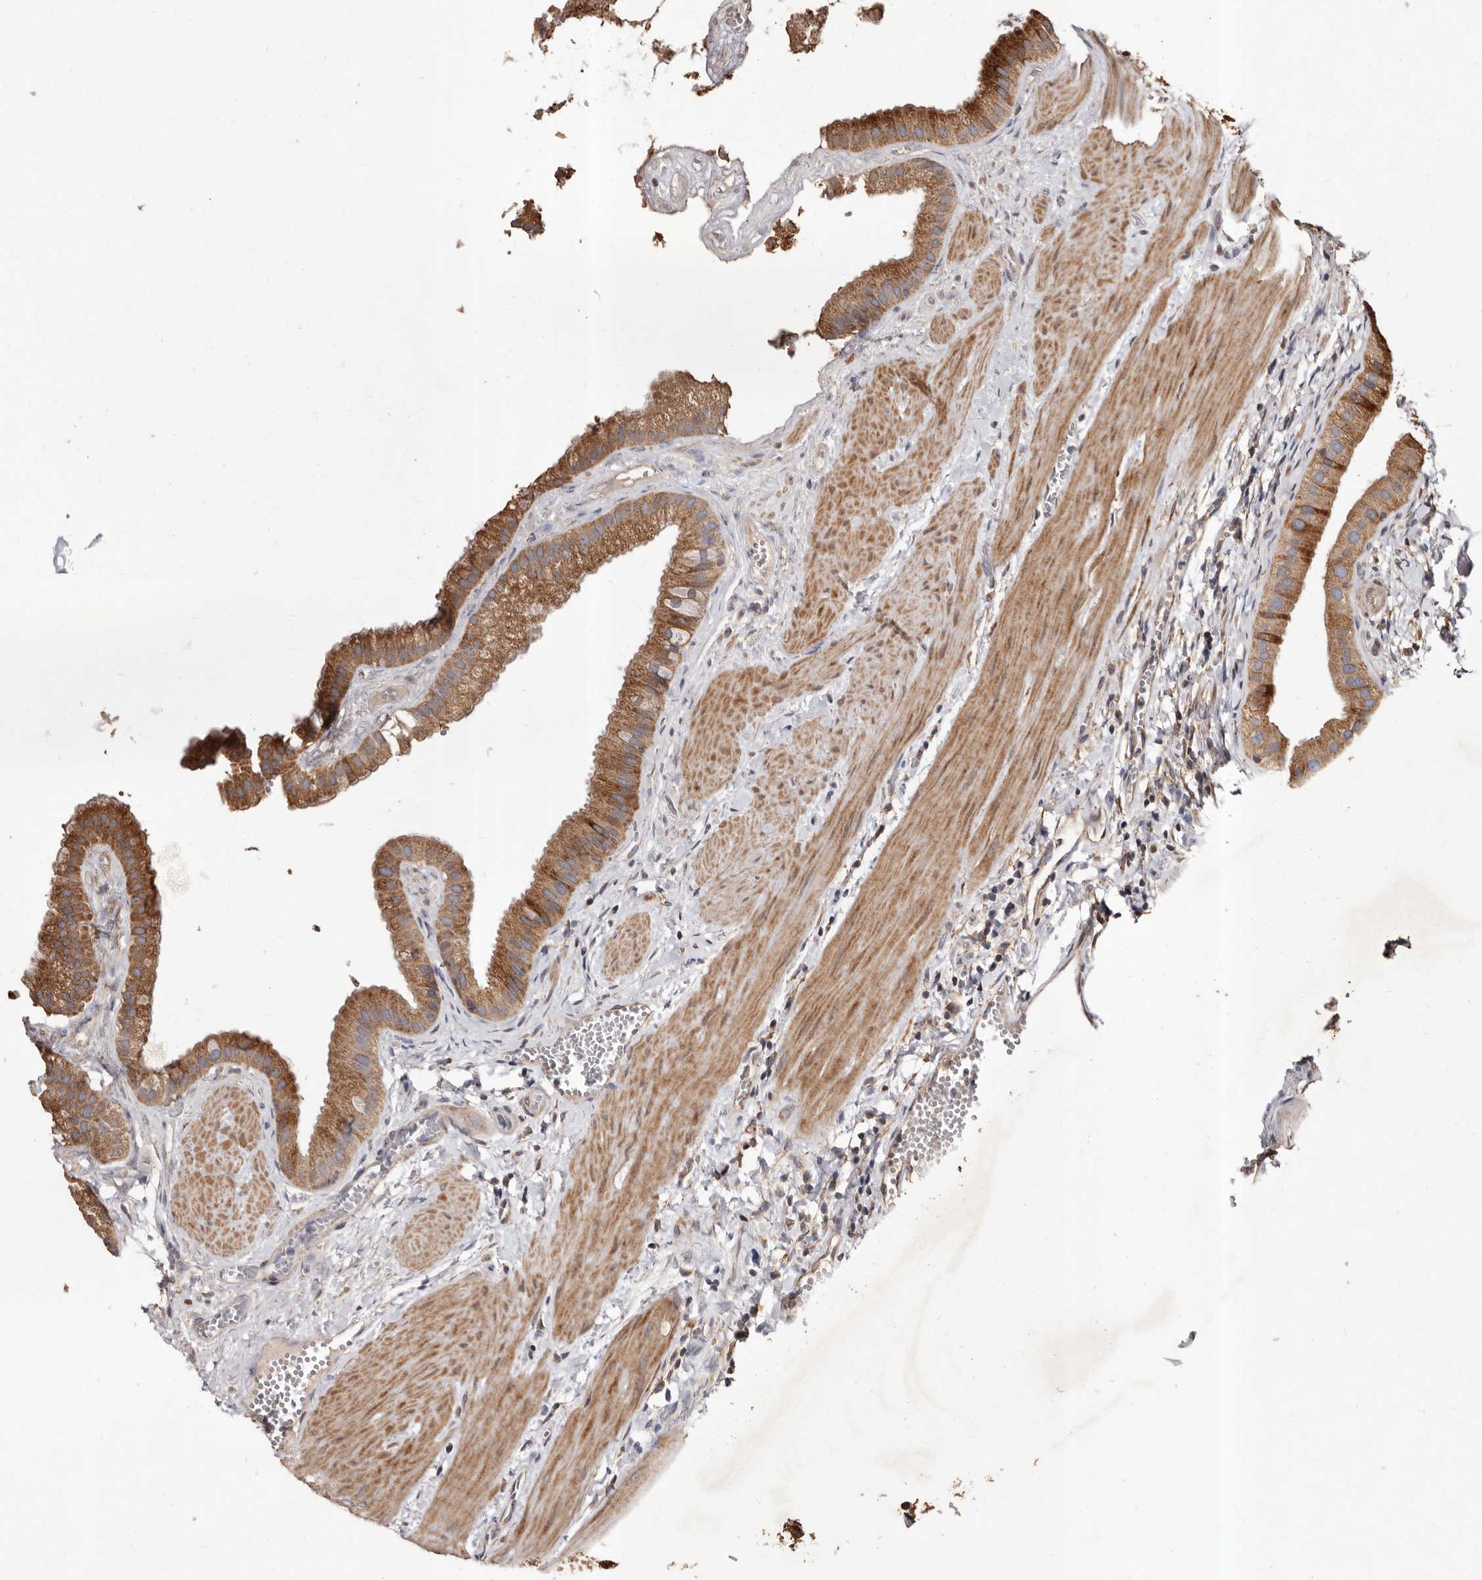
{"staining": {"intensity": "strong", "quantity": ">75%", "location": "cytoplasmic/membranous"}, "tissue": "gallbladder", "cell_type": "Glandular cells", "image_type": "normal", "snomed": [{"axis": "morphology", "description": "Normal tissue, NOS"}, {"axis": "topography", "description": "Gallbladder"}], "caption": "Immunohistochemical staining of benign gallbladder reveals high levels of strong cytoplasmic/membranous staining in approximately >75% of glandular cells.", "gene": "STEAP2", "patient": {"sex": "male", "age": 55}}